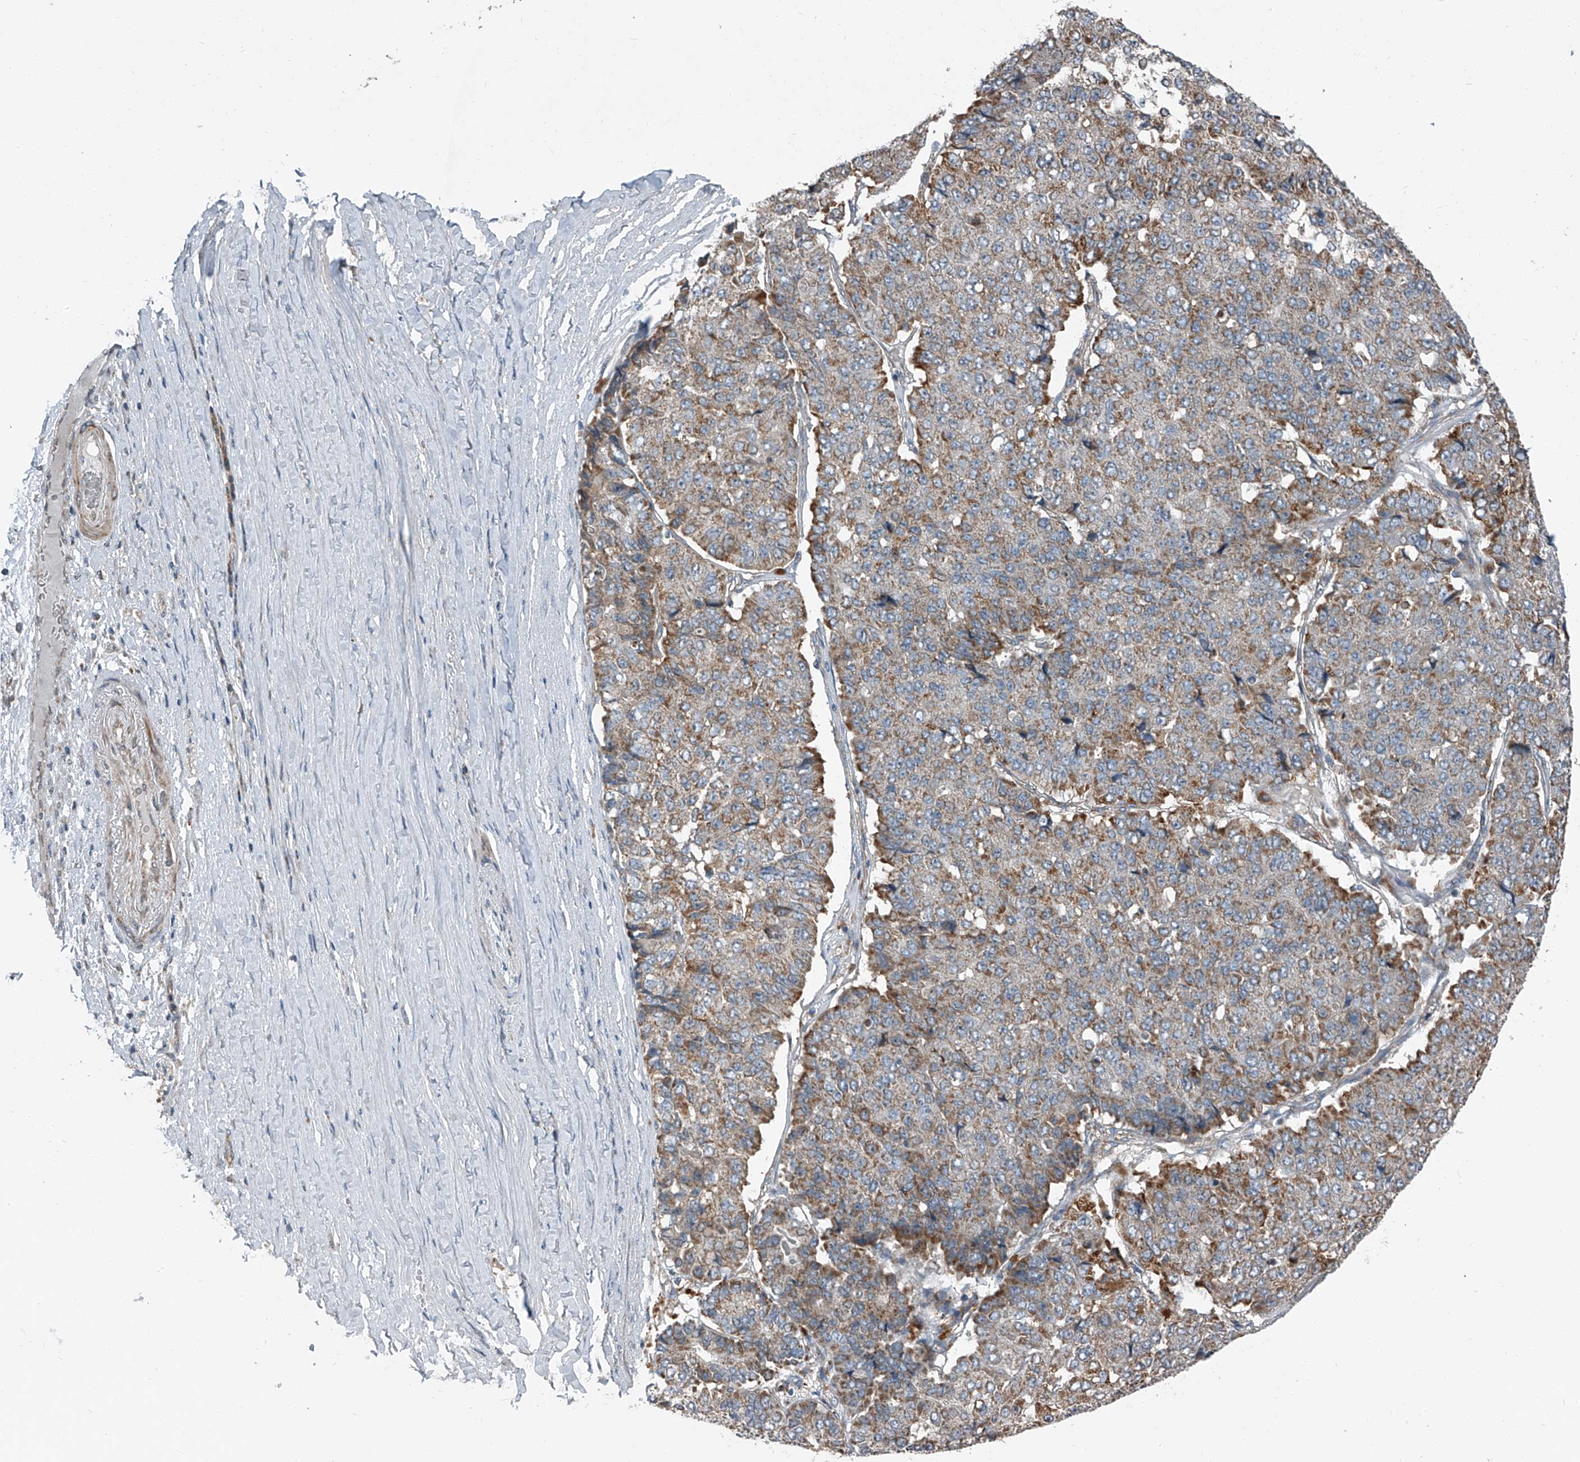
{"staining": {"intensity": "moderate", "quantity": ">75%", "location": "cytoplasmic/membranous"}, "tissue": "pancreatic cancer", "cell_type": "Tumor cells", "image_type": "cancer", "snomed": [{"axis": "morphology", "description": "Adenocarcinoma, NOS"}, {"axis": "topography", "description": "Pancreas"}], "caption": "A medium amount of moderate cytoplasmic/membranous expression is appreciated in approximately >75% of tumor cells in adenocarcinoma (pancreatic) tissue.", "gene": "CHRNA7", "patient": {"sex": "male", "age": 50}}